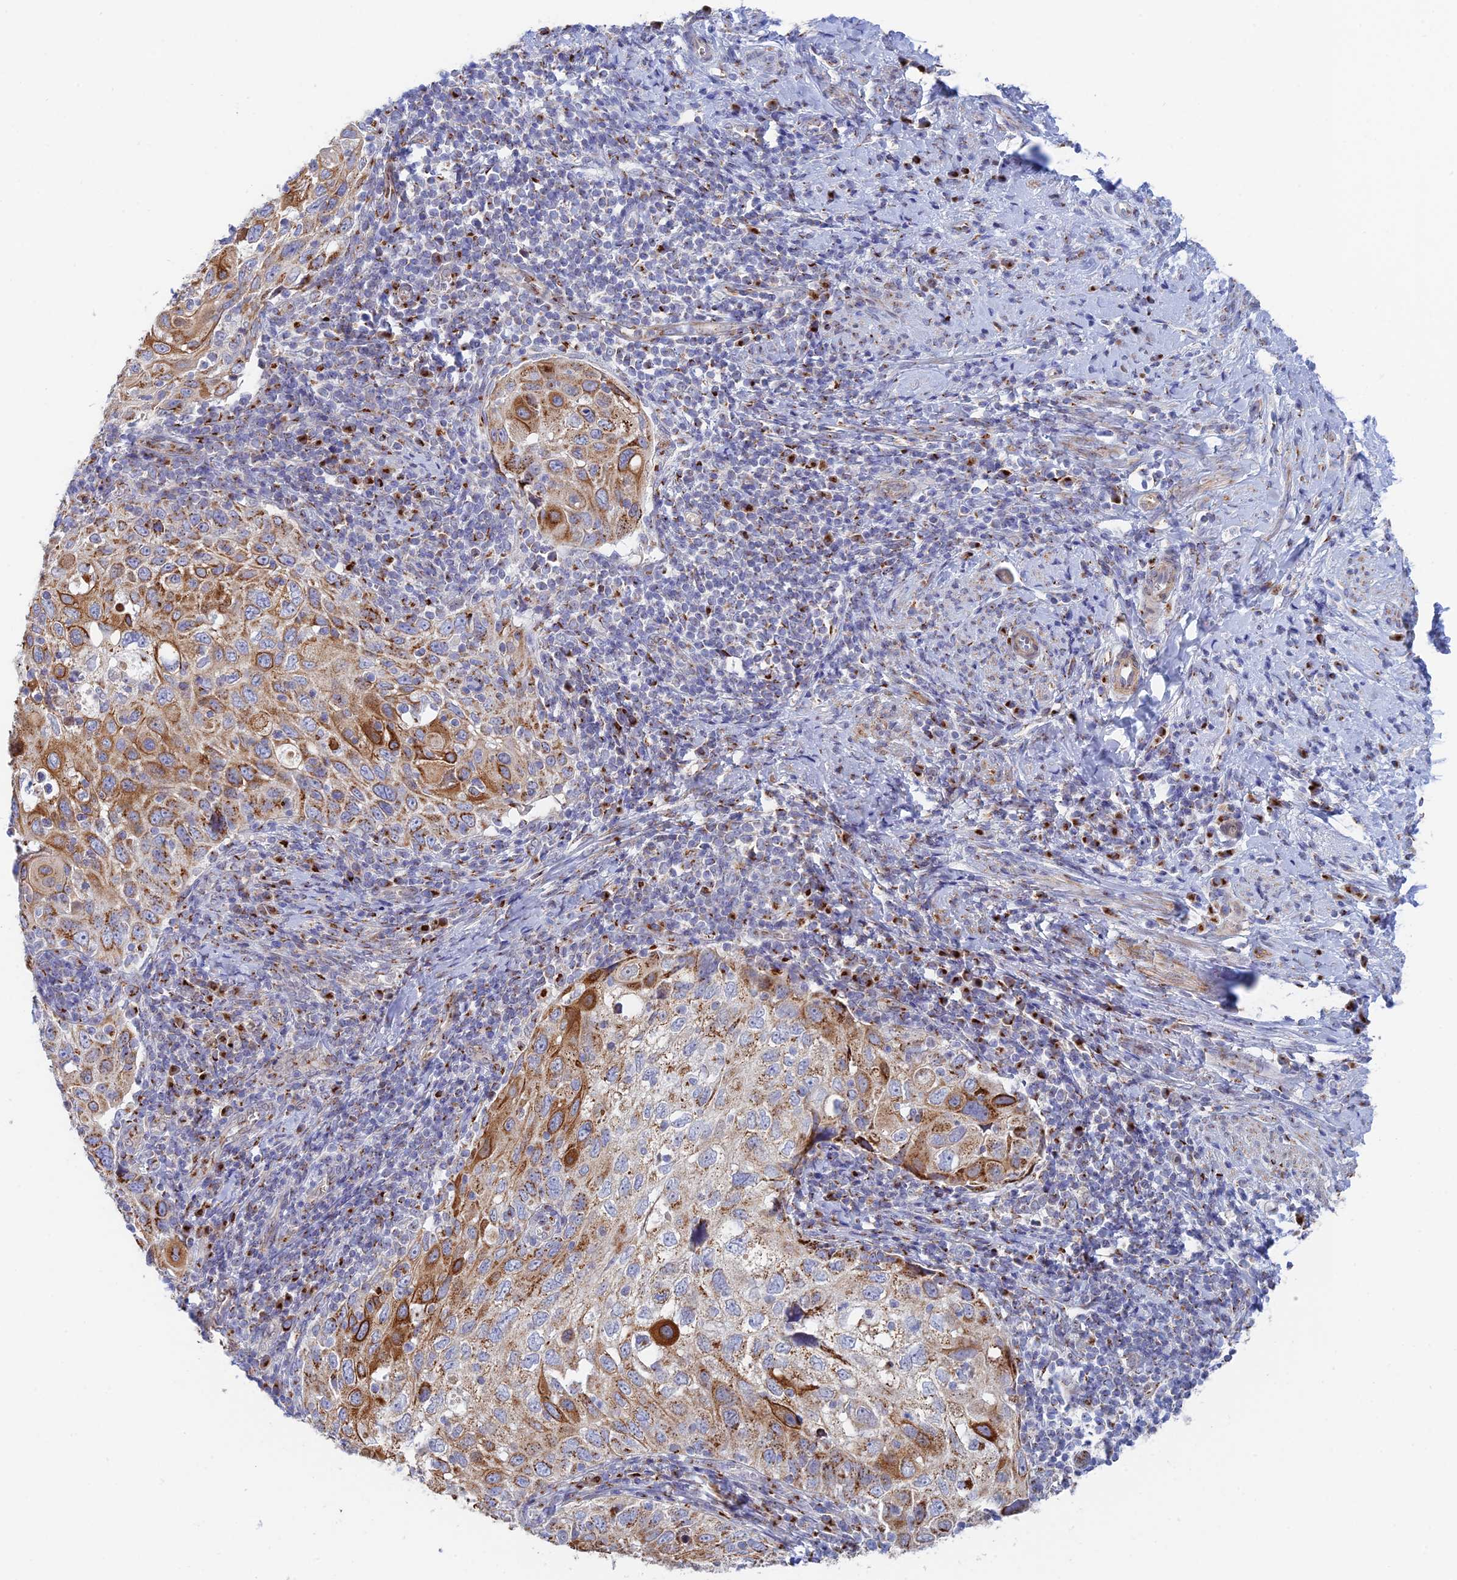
{"staining": {"intensity": "moderate", "quantity": ">75%", "location": "cytoplasmic/membranous"}, "tissue": "cervical cancer", "cell_type": "Tumor cells", "image_type": "cancer", "snomed": [{"axis": "morphology", "description": "Squamous cell carcinoma, NOS"}, {"axis": "topography", "description": "Cervix"}], "caption": "About >75% of tumor cells in human squamous cell carcinoma (cervical) show moderate cytoplasmic/membranous protein staining as visualized by brown immunohistochemical staining.", "gene": "HS2ST1", "patient": {"sex": "female", "age": 70}}